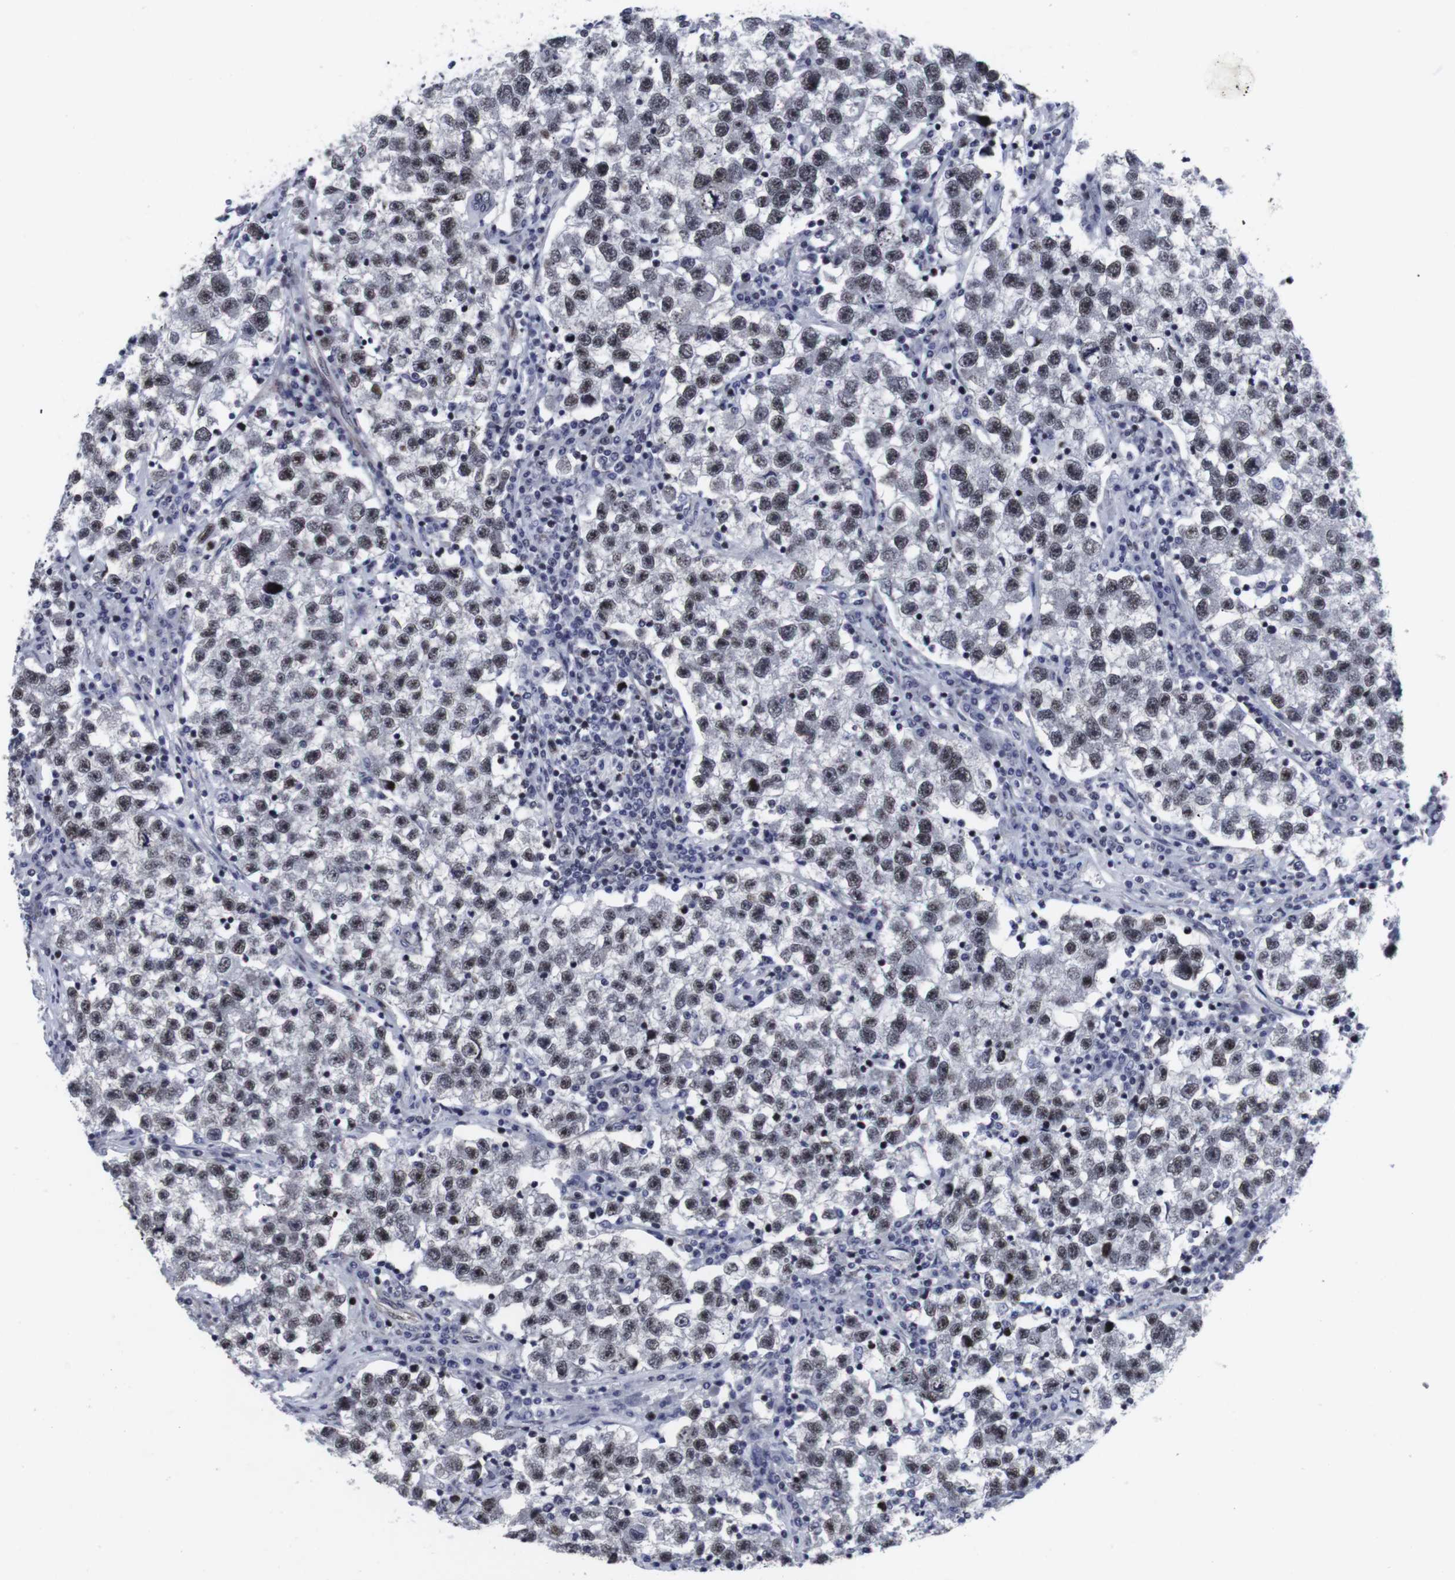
{"staining": {"intensity": "moderate", "quantity": ">75%", "location": "nuclear"}, "tissue": "testis cancer", "cell_type": "Tumor cells", "image_type": "cancer", "snomed": [{"axis": "morphology", "description": "Seminoma, NOS"}, {"axis": "topography", "description": "Testis"}], "caption": "Testis cancer stained with DAB (3,3'-diaminobenzidine) immunohistochemistry (IHC) shows medium levels of moderate nuclear expression in about >75% of tumor cells.", "gene": "MLH1", "patient": {"sex": "male", "age": 22}}